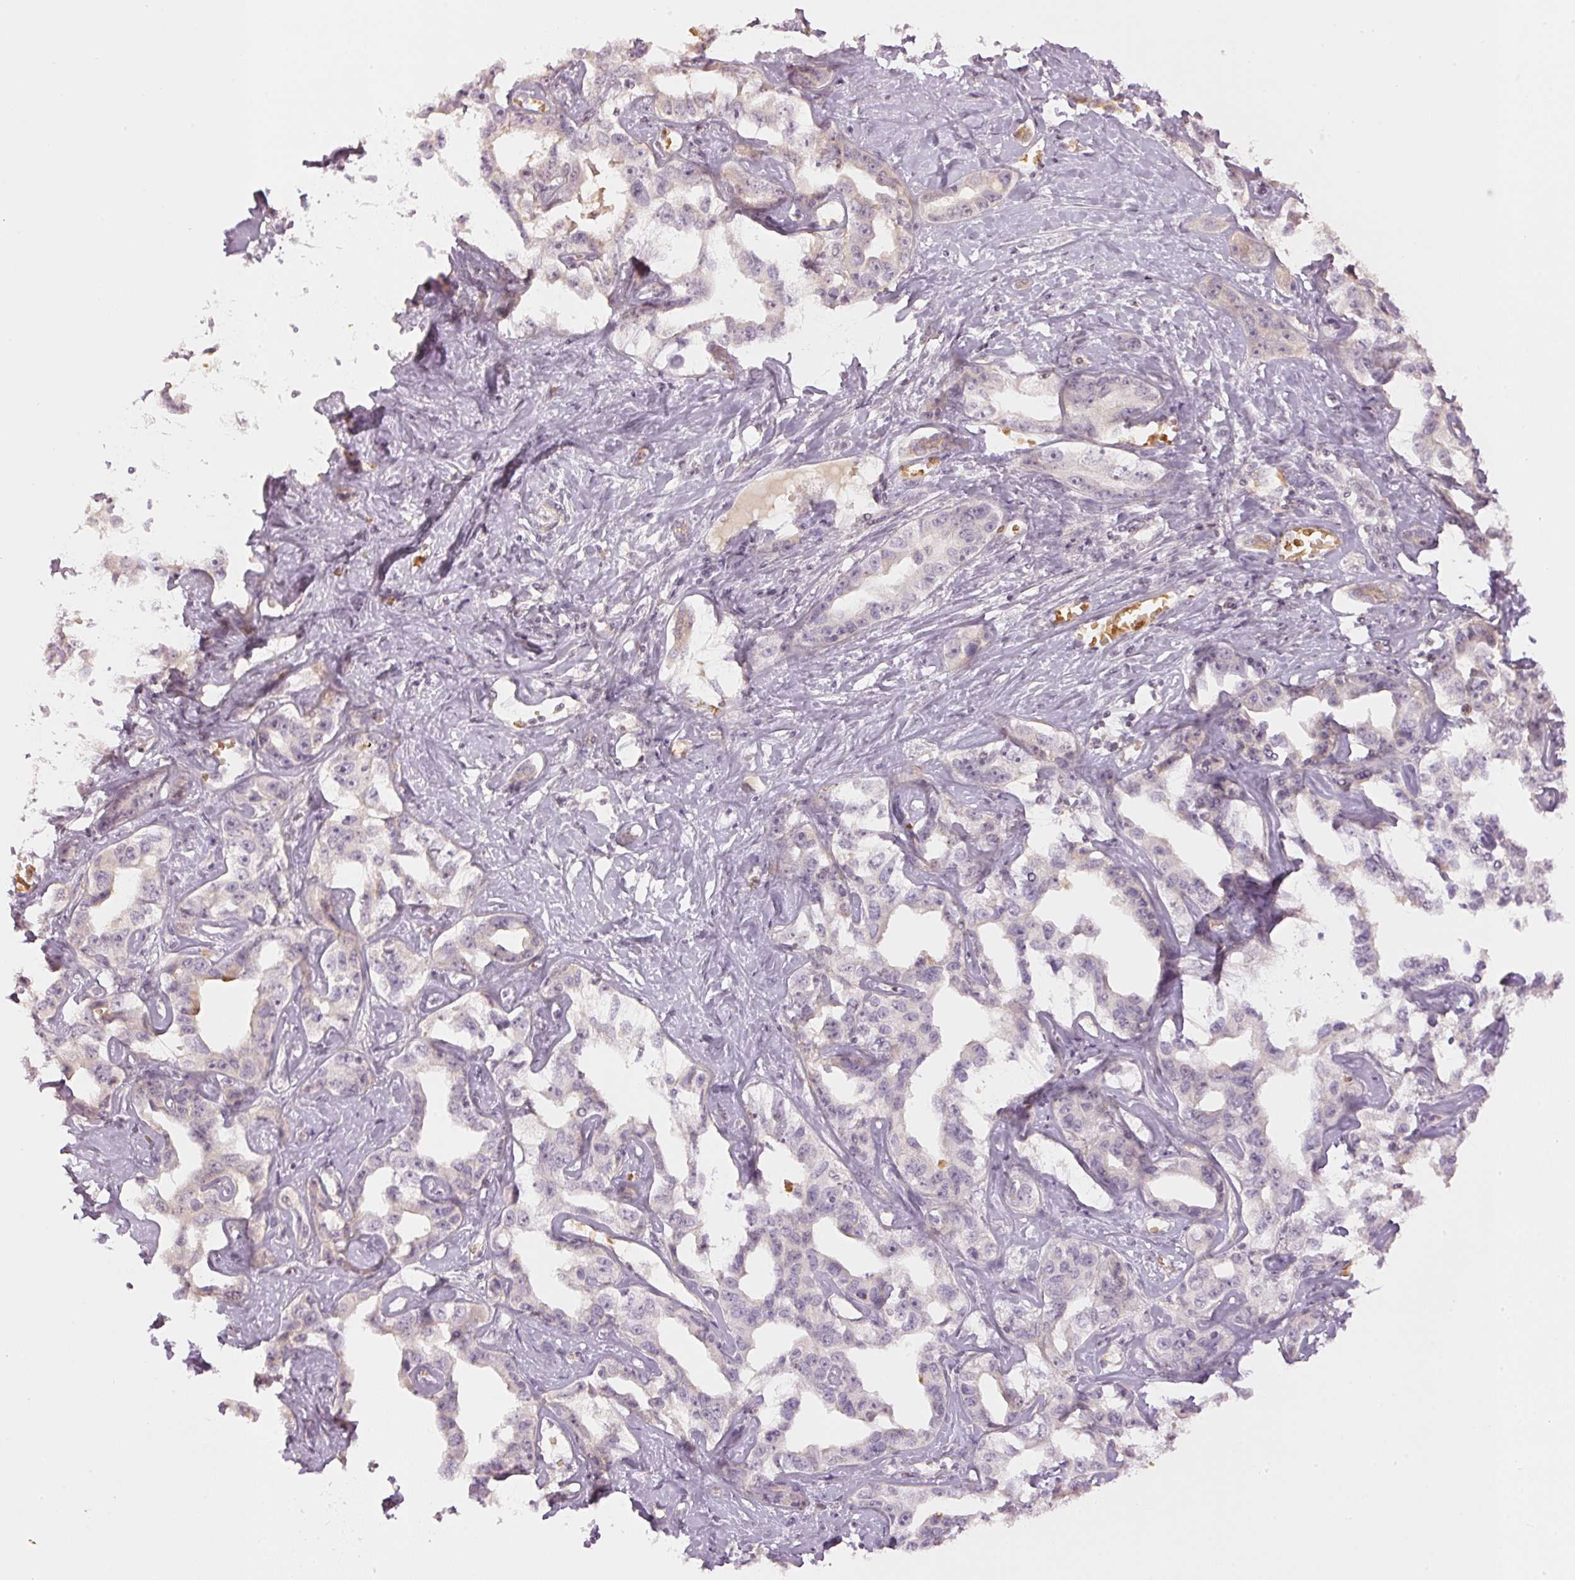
{"staining": {"intensity": "negative", "quantity": "none", "location": "none"}, "tissue": "liver cancer", "cell_type": "Tumor cells", "image_type": "cancer", "snomed": [{"axis": "morphology", "description": "Cholangiocarcinoma"}, {"axis": "topography", "description": "Liver"}], "caption": "Human liver cholangiocarcinoma stained for a protein using immunohistochemistry displays no expression in tumor cells.", "gene": "GZMA", "patient": {"sex": "male", "age": 59}}